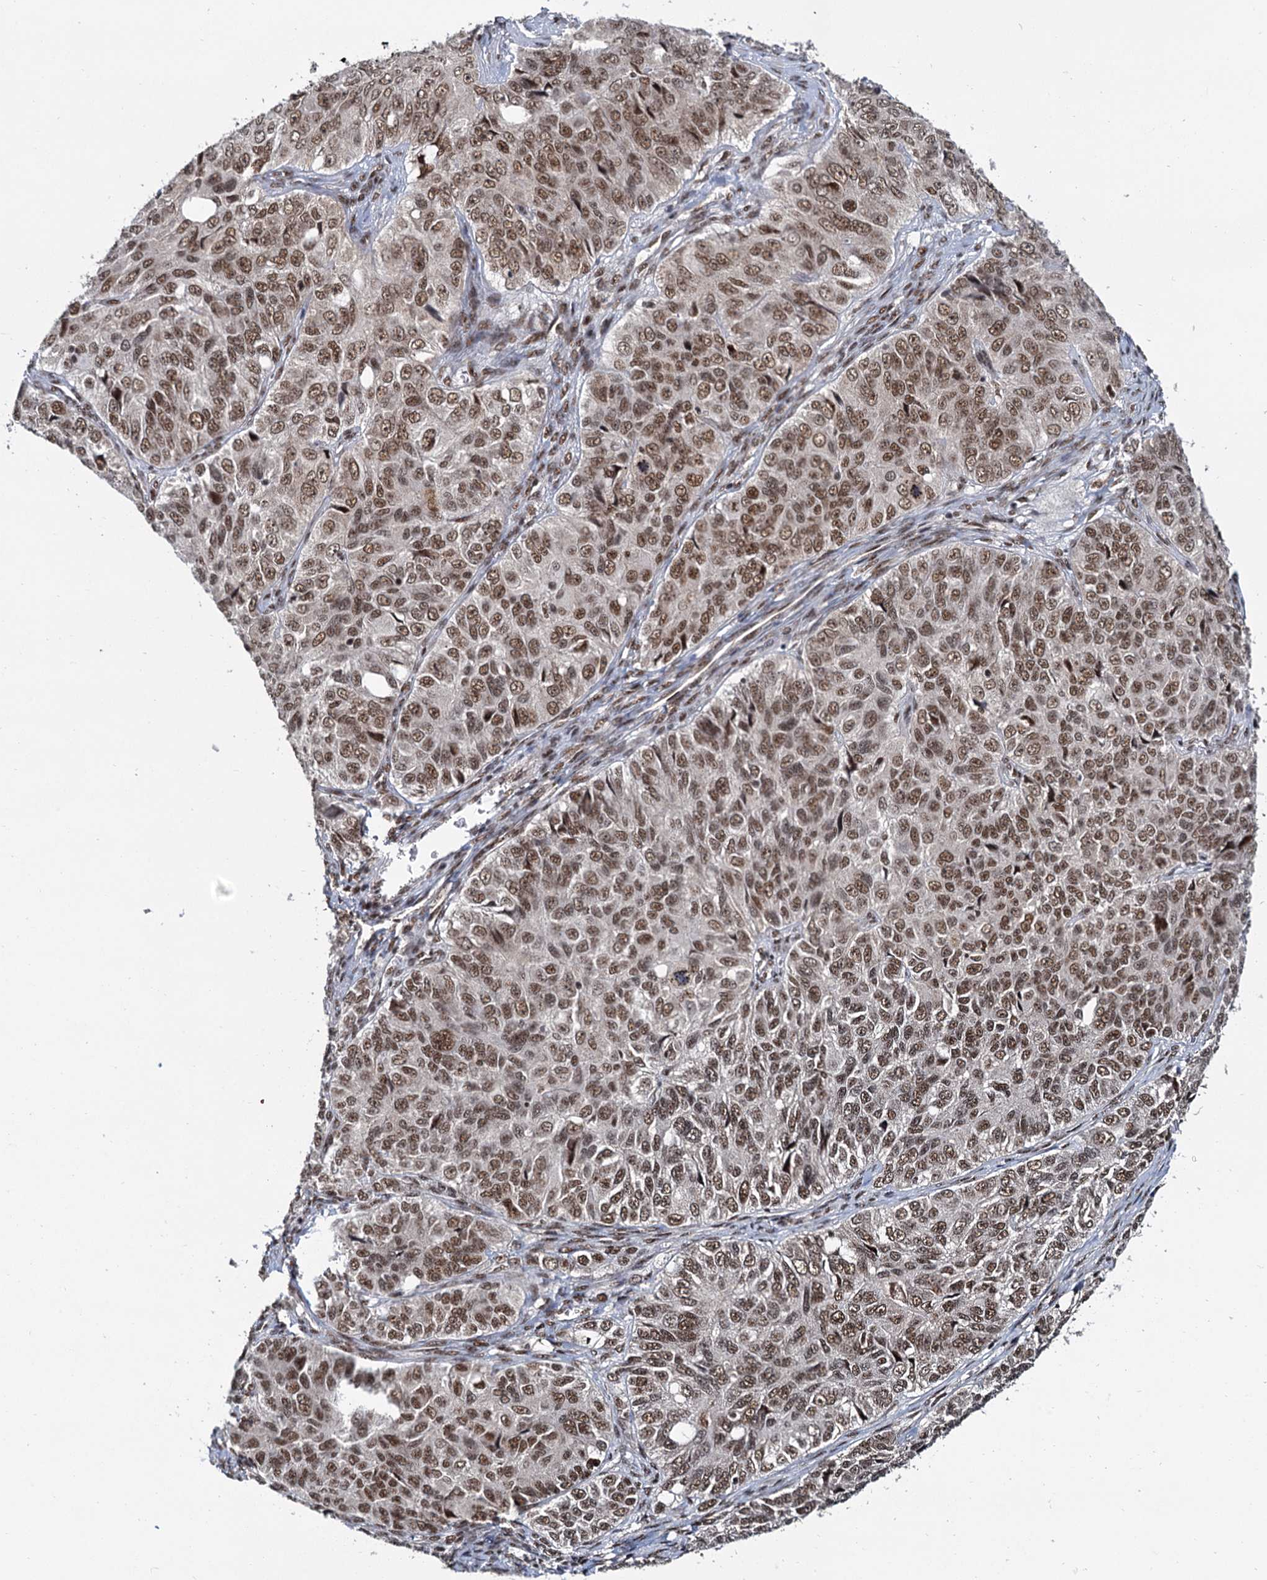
{"staining": {"intensity": "moderate", "quantity": ">75%", "location": "nuclear"}, "tissue": "ovarian cancer", "cell_type": "Tumor cells", "image_type": "cancer", "snomed": [{"axis": "morphology", "description": "Carcinoma, endometroid"}, {"axis": "topography", "description": "Ovary"}], "caption": "Immunohistochemical staining of human ovarian cancer demonstrates moderate nuclear protein expression in approximately >75% of tumor cells. The protein of interest is stained brown, and the nuclei are stained in blue (DAB (3,3'-diaminobenzidine) IHC with brightfield microscopy, high magnification).", "gene": "WBP4", "patient": {"sex": "female", "age": 51}}